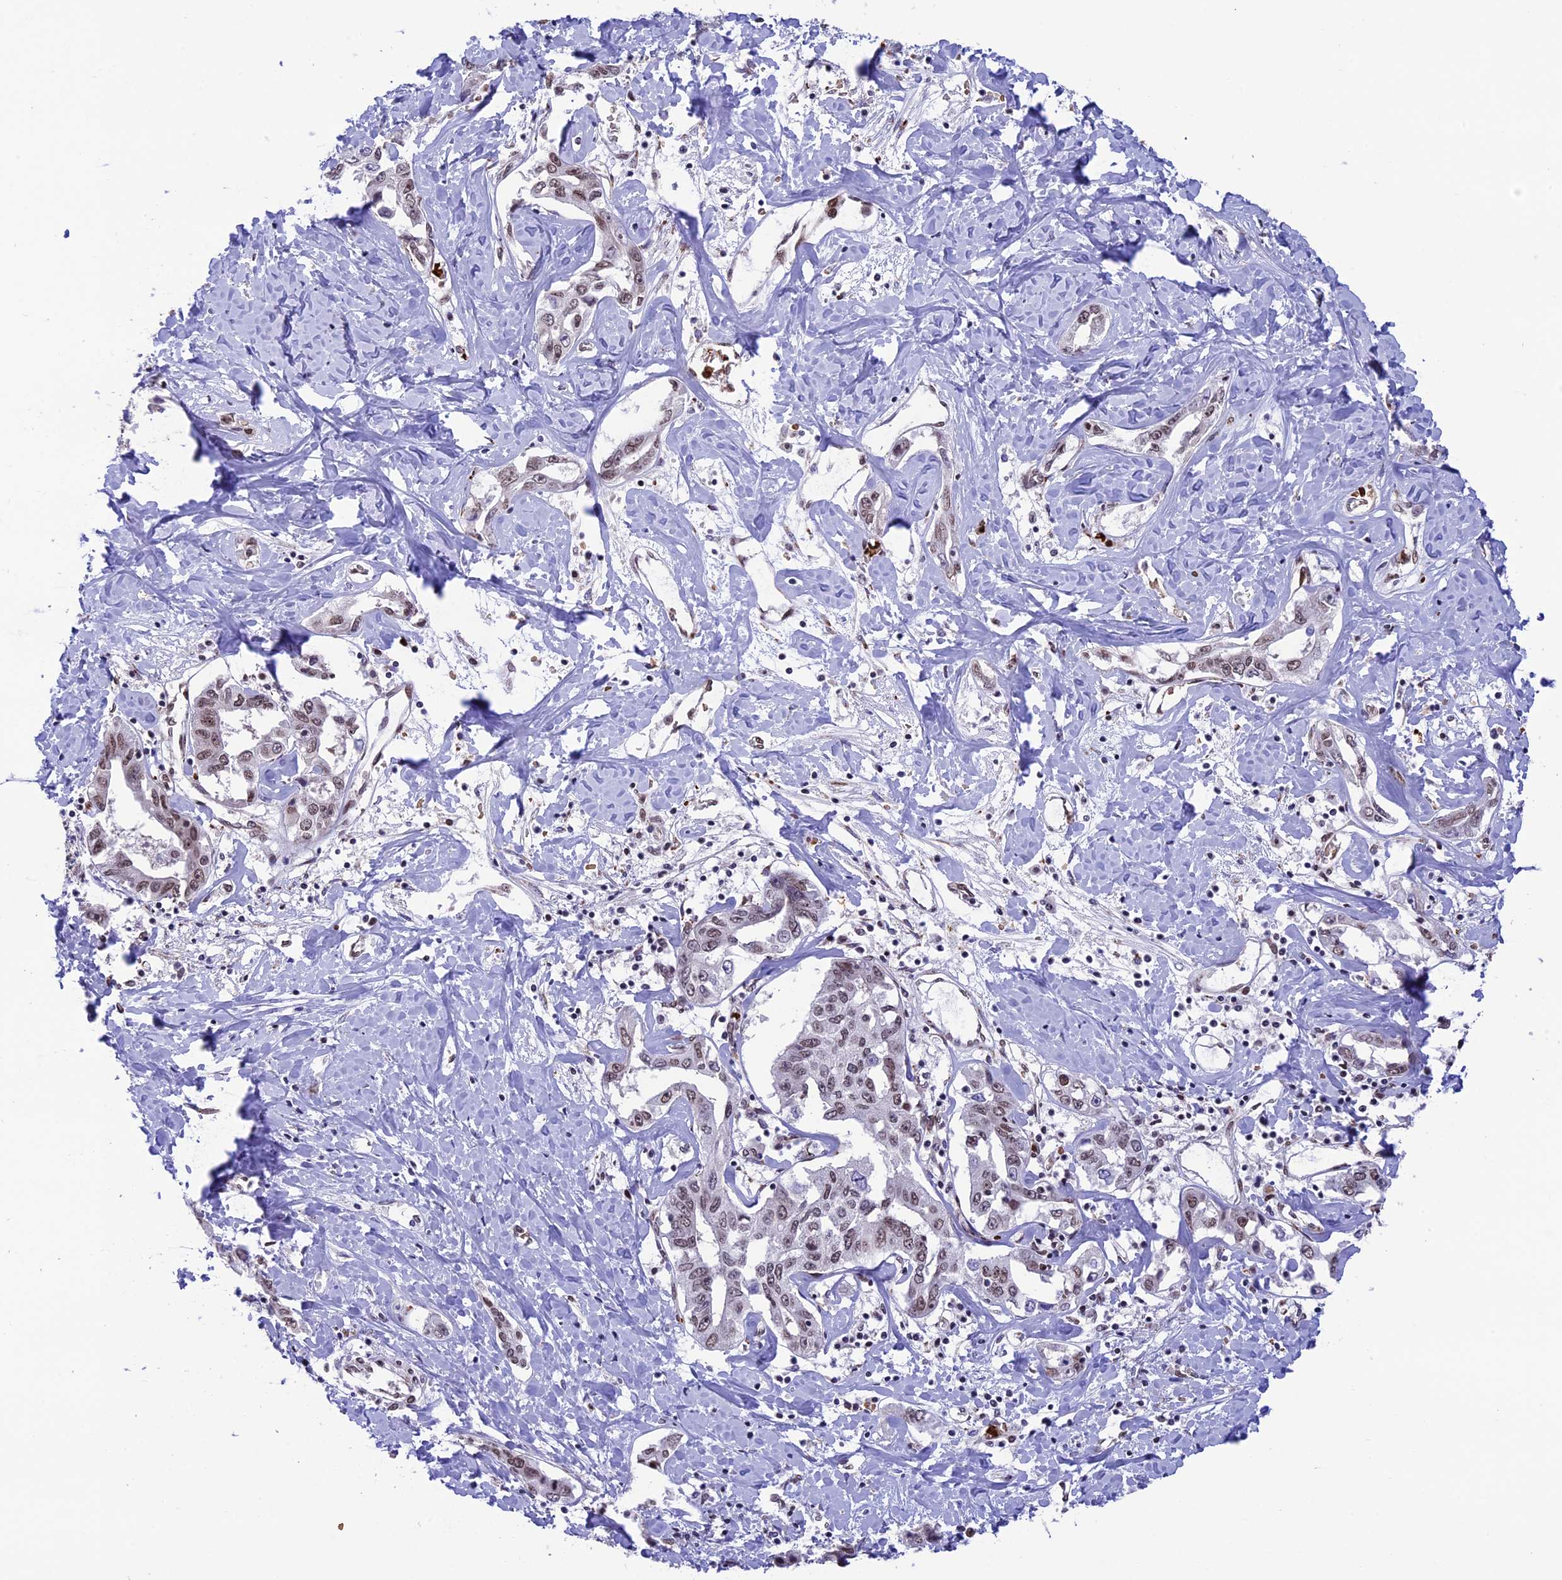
{"staining": {"intensity": "moderate", "quantity": ">75%", "location": "nuclear"}, "tissue": "liver cancer", "cell_type": "Tumor cells", "image_type": "cancer", "snomed": [{"axis": "morphology", "description": "Cholangiocarcinoma"}, {"axis": "topography", "description": "Liver"}], "caption": "Human liver cholangiocarcinoma stained with a protein marker demonstrates moderate staining in tumor cells.", "gene": "MPHOSPH8", "patient": {"sex": "male", "age": 59}}